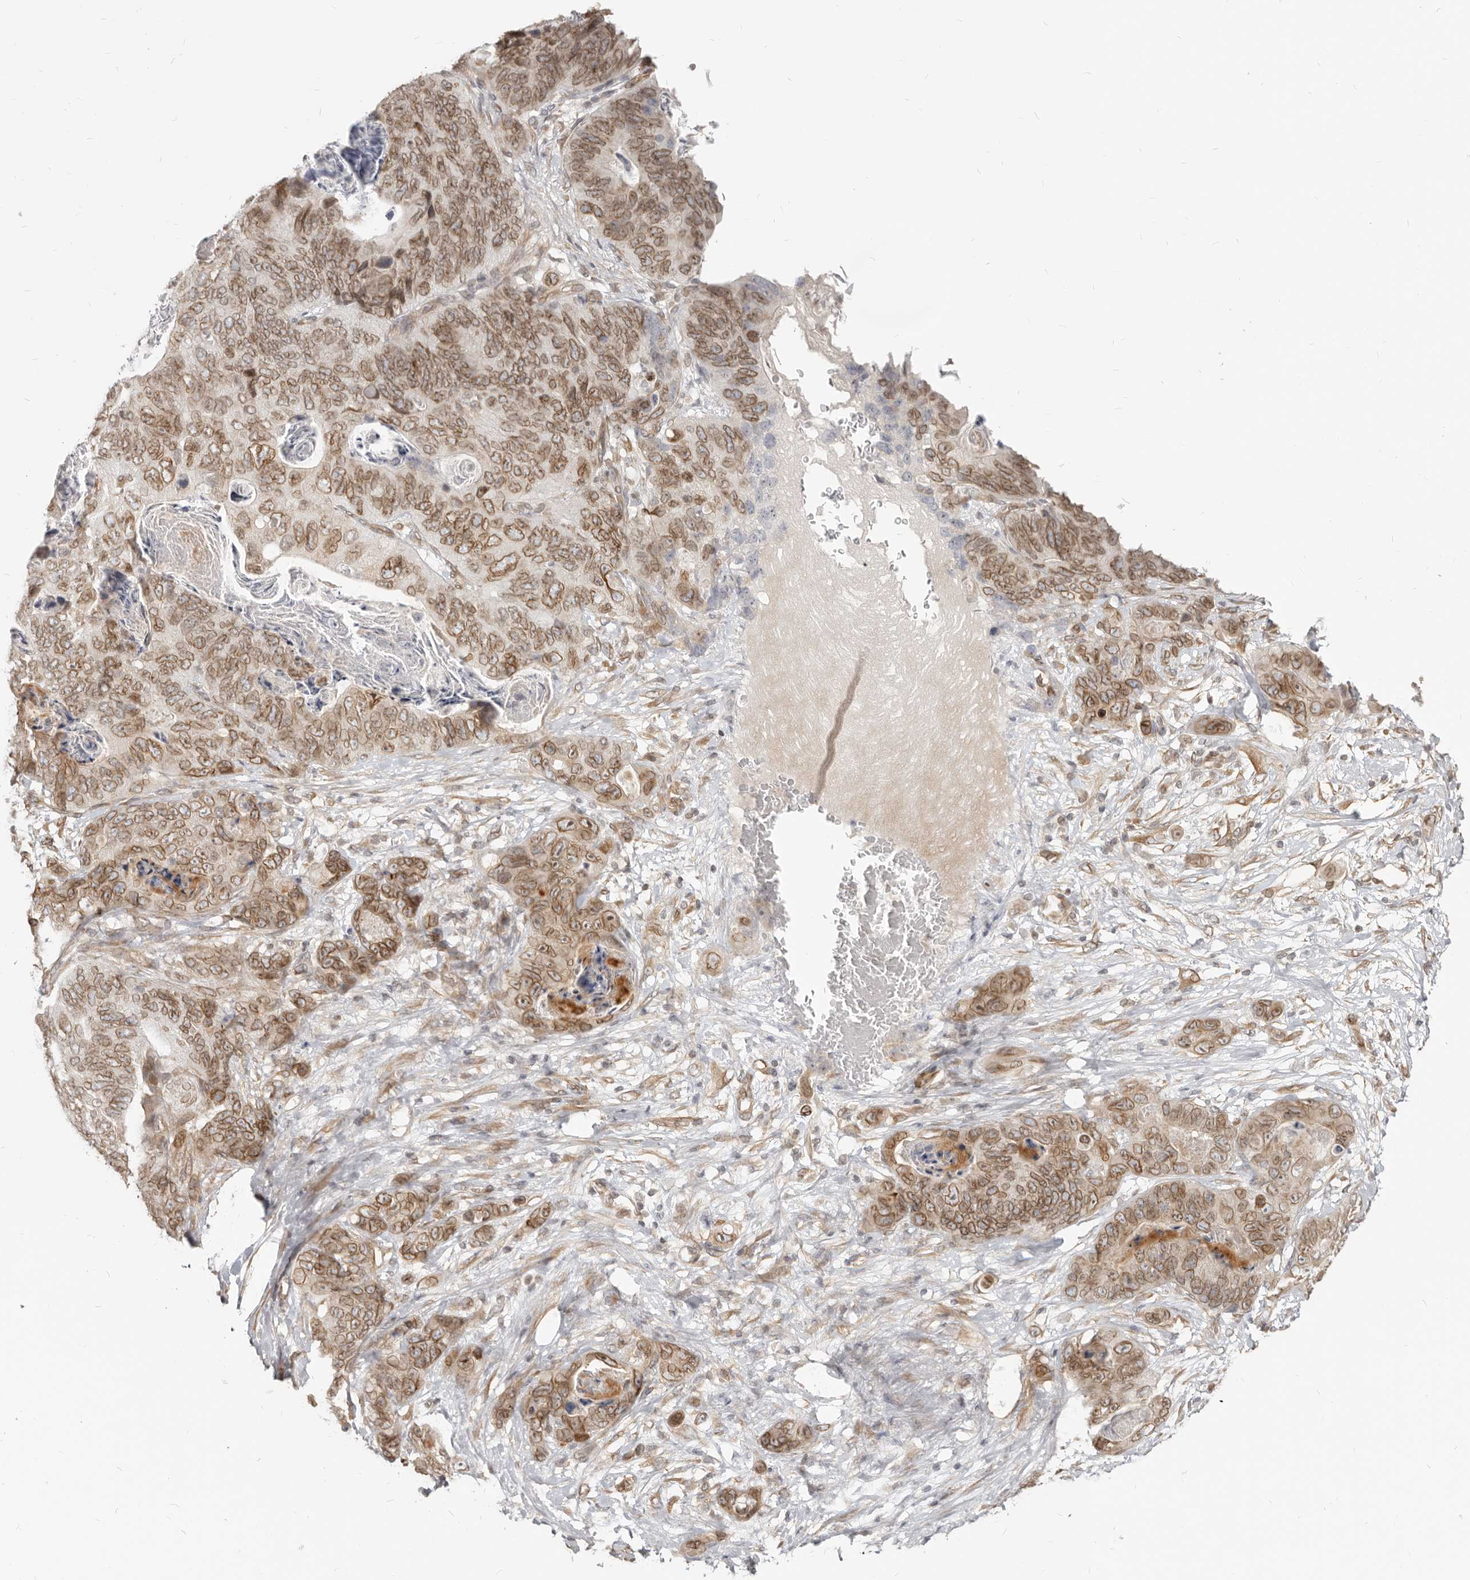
{"staining": {"intensity": "moderate", "quantity": ">75%", "location": "cytoplasmic/membranous,nuclear"}, "tissue": "stomach cancer", "cell_type": "Tumor cells", "image_type": "cancer", "snomed": [{"axis": "morphology", "description": "Normal tissue, NOS"}, {"axis": "morphology", "description": "Adenocarcinoma, NOS"}, {"axis": "topography", "description": "Stomach"}], "caption": "An immunohistochemistry photomicrograph of tumor tissue is shown. Protein staining in brown labels moderate cytoplasmic/membranous and nuclear positivity in stomach cancer (adenocarcinoma) within tumor cells. The protein is stained brown, and the nuclei are stained in blue (DAB (3,3'-diaminobenzidine) IHC with brightfield microscopy, high magnification).", "gene": "NUP153", "patient": {"sex": "female", "age": 89}}